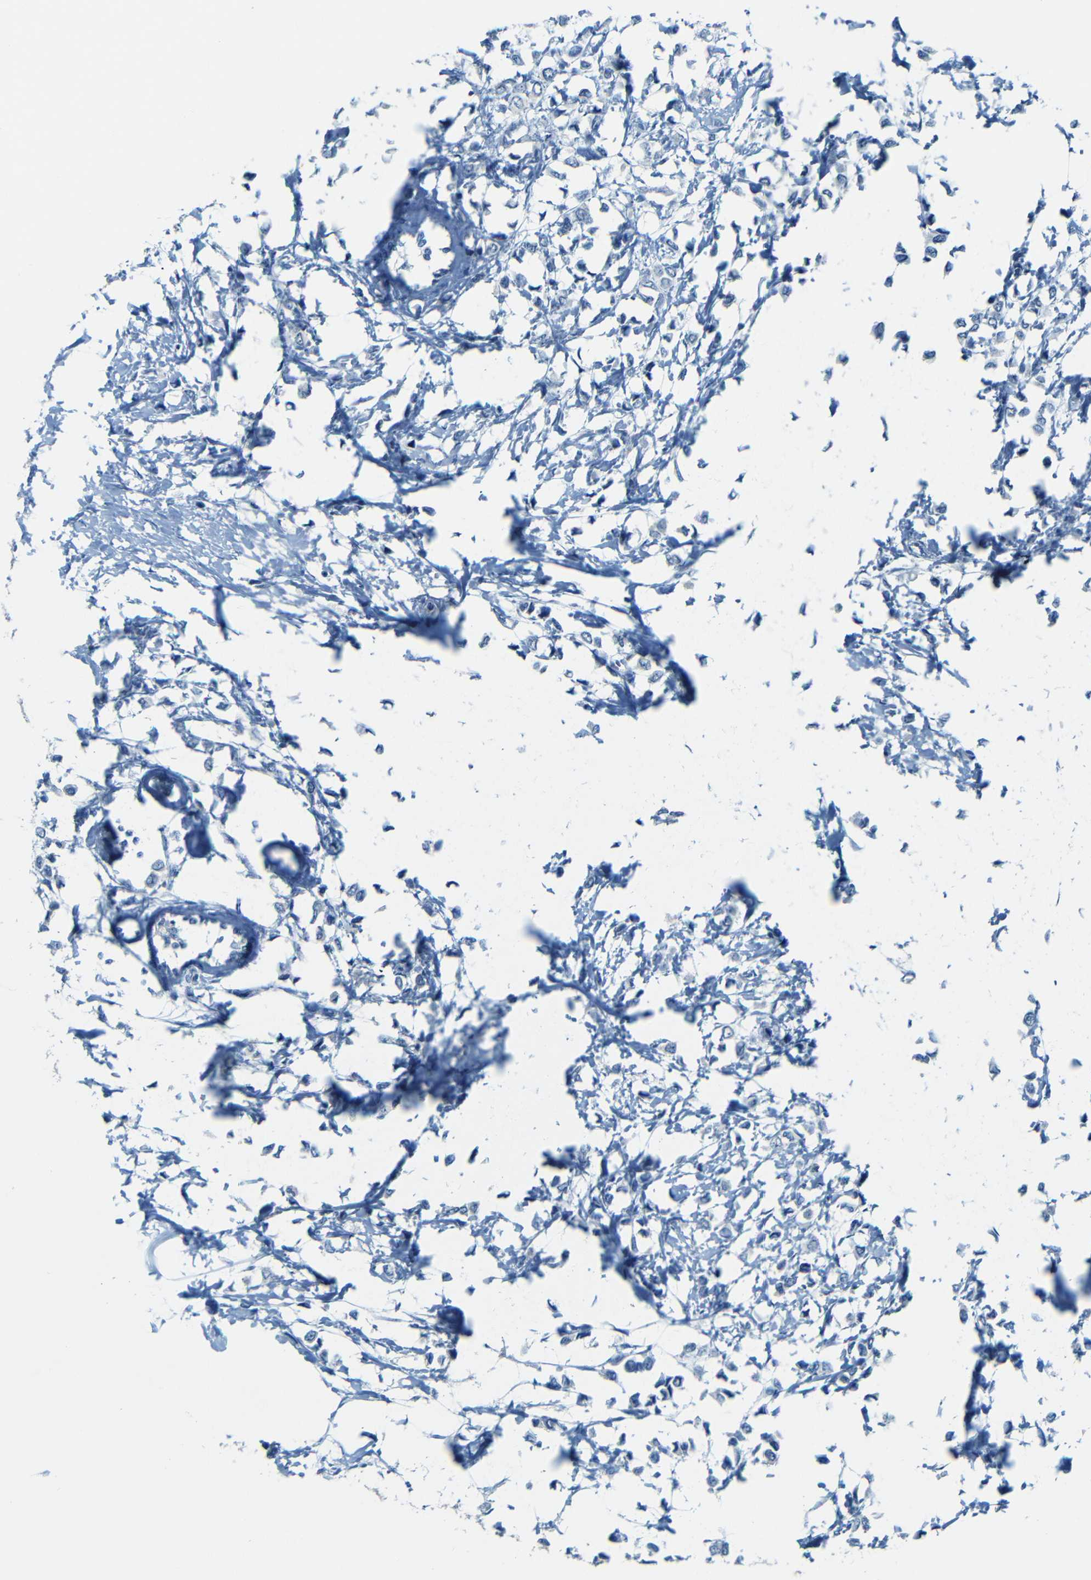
{"staining": {"intensity": "negative", "quantity": "none", "location": "none"}, "tissue": "breast cancer", "cell_type": "Tumor cells", "image_type": "cancer", "snomed": [{"axis": "morphology", "description": "Lobular carcinoma"}, {"axis": "topography", "description": "Breast"}], "caption": "Lobular carcinoma (breast) stained for a protein using immunohistochemistry exhibits no positivity tumor cells.", "gene": "ZMAT1", "patient": {"sex": "female", "age": 51}}